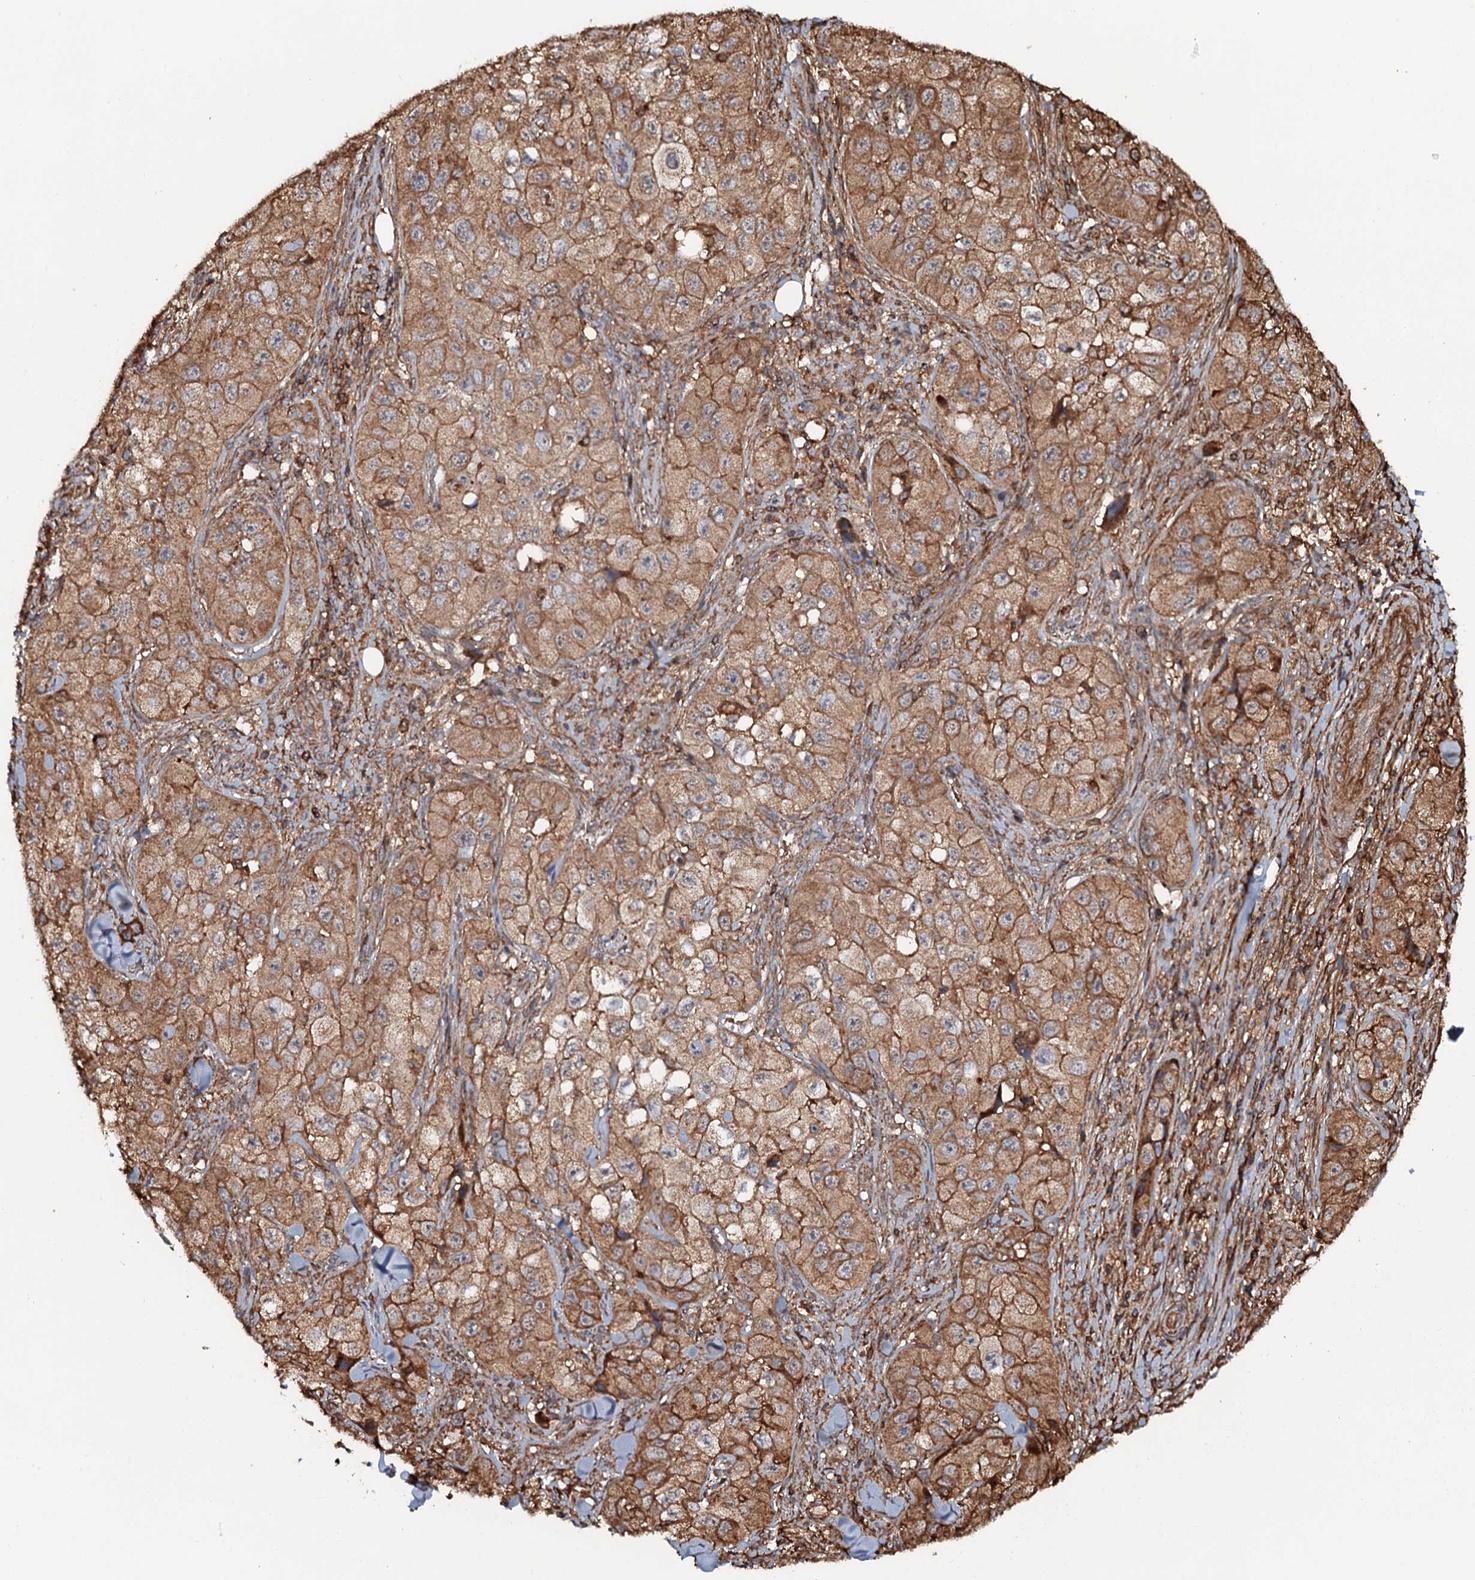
{"staining": {"intensity": "moderate", "quantity": ">75%", "location": "cytoplasmic/membranous"}, "tissue": "skin cancer", "cell_type": "Tumor cells", "image_type": "cancer", "snomed": [{"axis": "morphology", "description": "Squamous cell carcinoma, NOS"}, {"axis": "topography", "description": "Skin"}, {"axis": "topography", "description": "Subcutis"}], "caption": "Immunohistochemistry image of human skin cancer (squamous cell carcinoma) stained for a protein (brown), which shows medium levels of moderate cytoplasmic/membranous staining in approximately >75% of tumor cells.", "gene": "VWA8", "patient": {"sex": "male", "age": 73}}